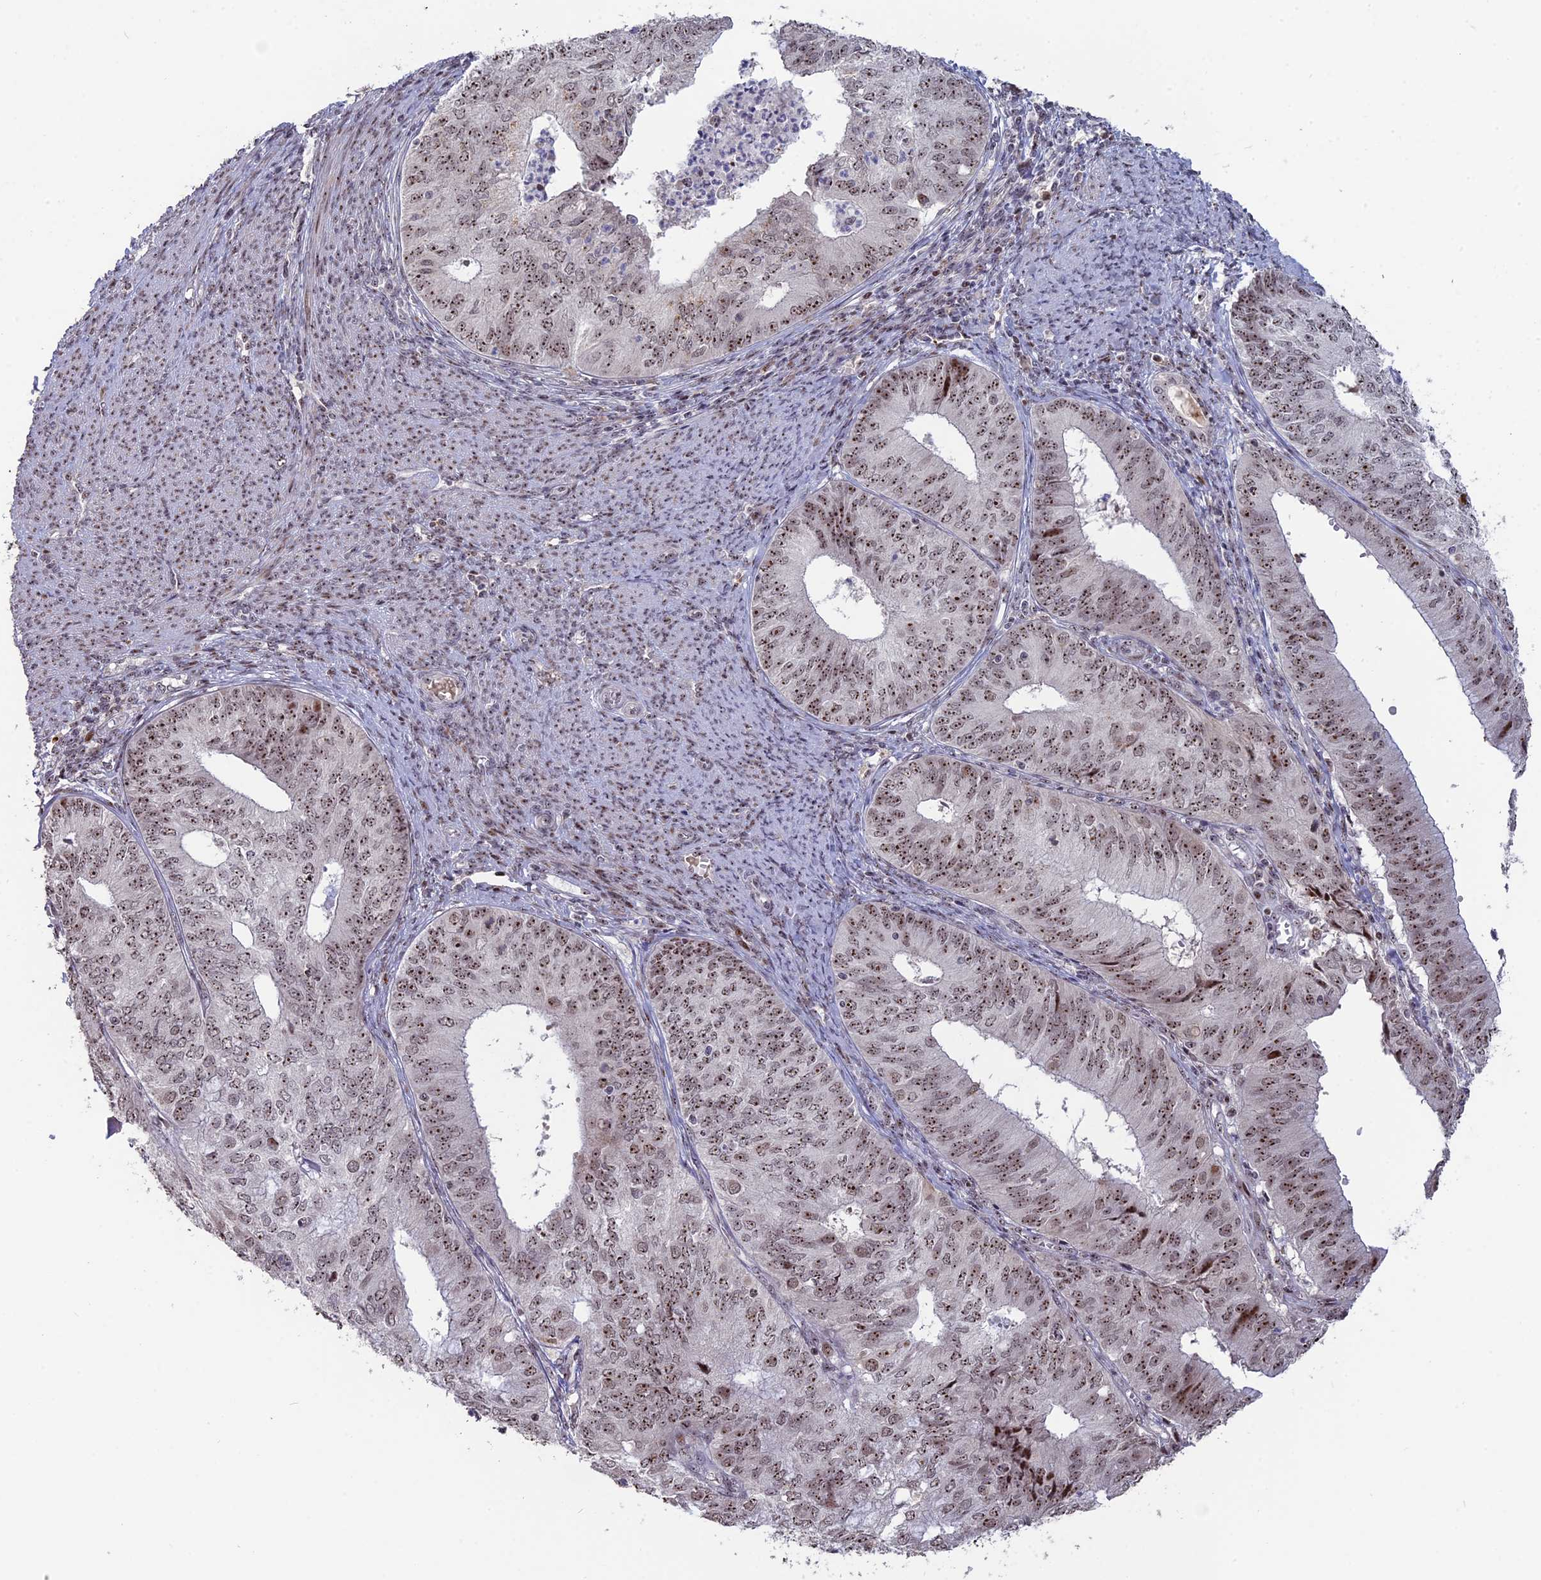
{"staining": {"intensity": "moderate", "quantity": ">75%", "location": "nuclear"}, "tissue": "endometrial cancer", "cell_type": "Tumor cells", "image_type": "cancer", "snomed": [{"axis": "morphology", "description": "Adenocarcinoma, NOS"}, {"axis": "topography", "description": "Endometrium"}], "caption": "Approximately >75% of tumor cells in human endometrial cancer (adenocarcinoma) show moderate nuclear protein staining as visualized by brown immunohistochemical staining.", "gene": "FAM131A", "patient": {"sex": "female", "age": 68}}